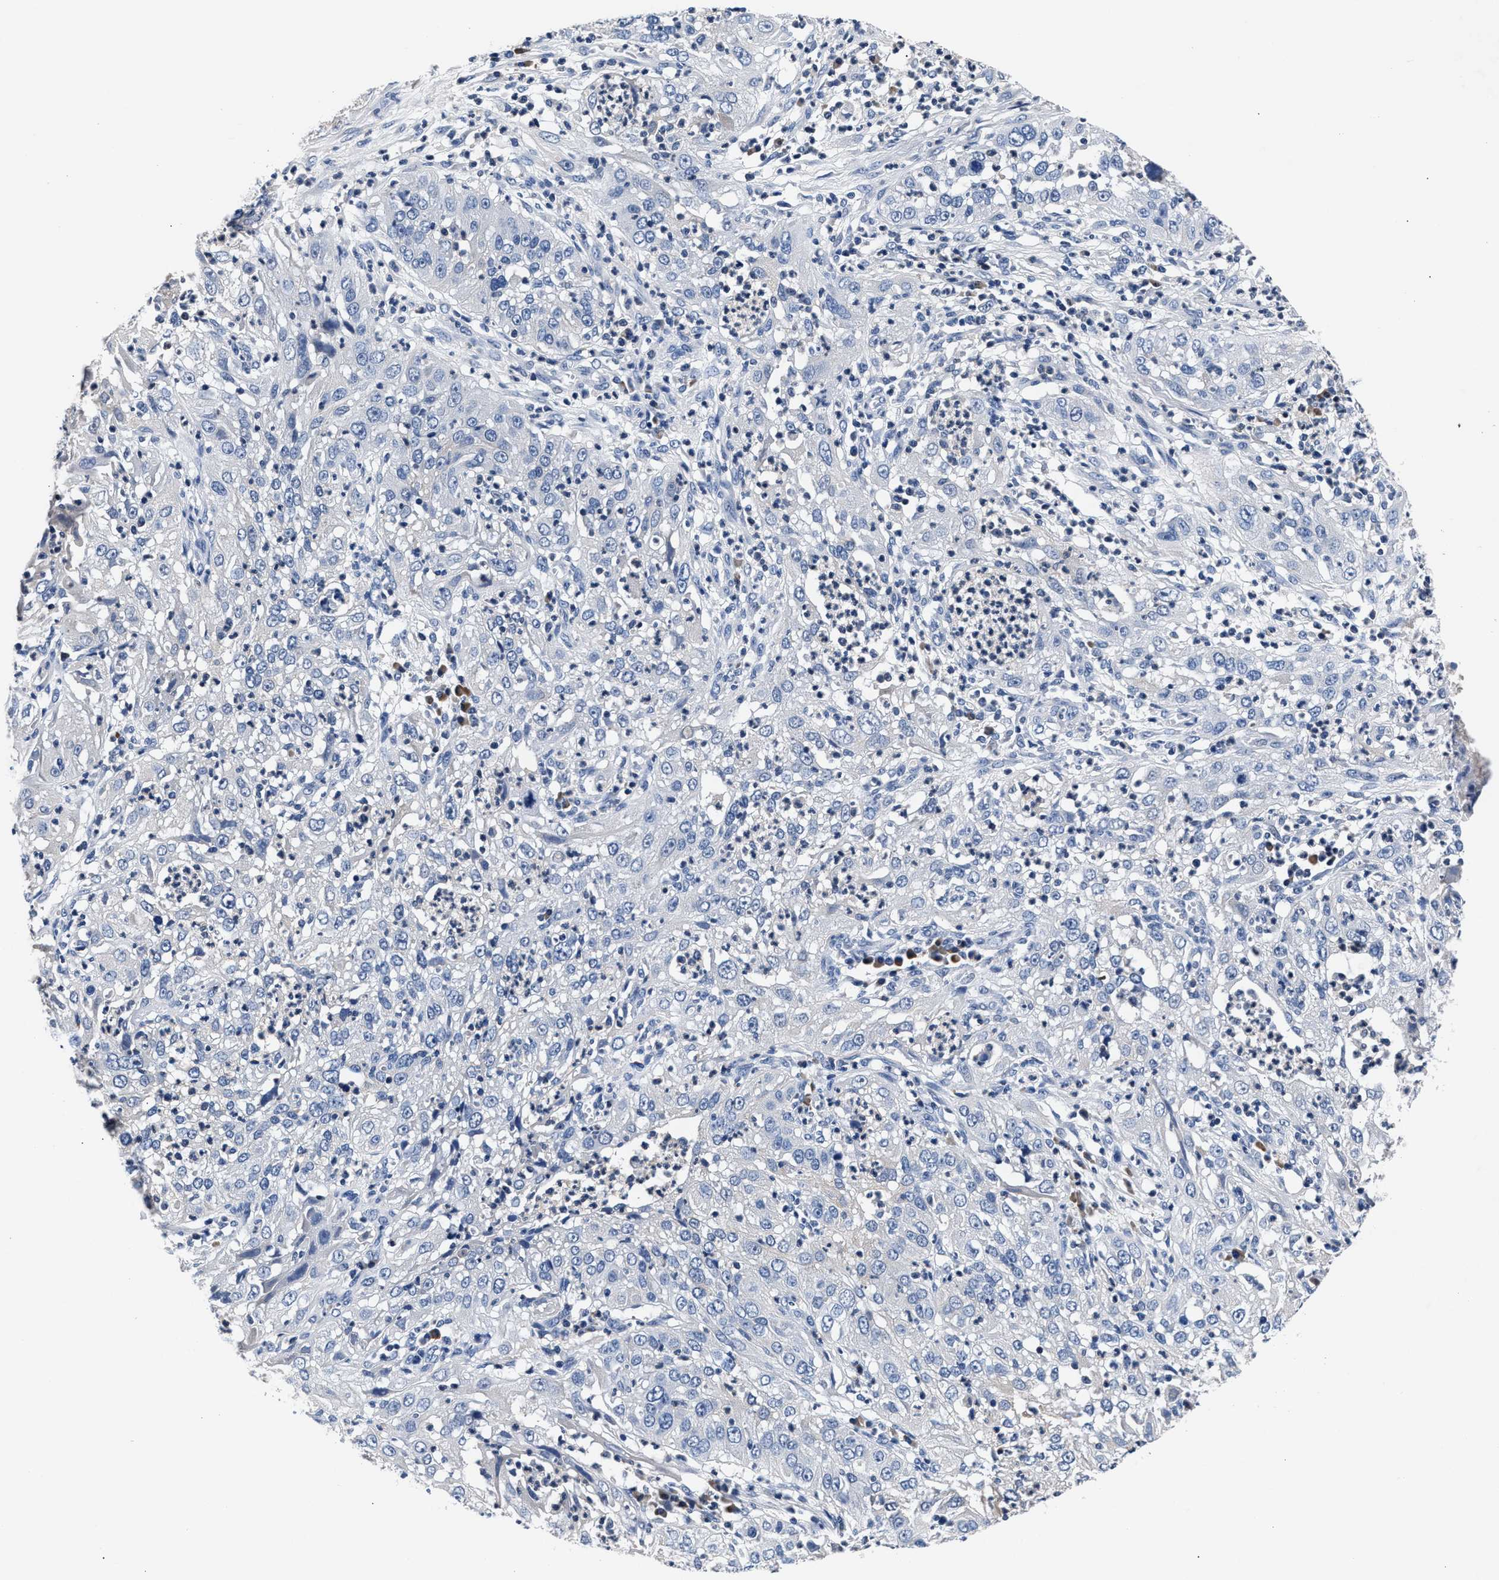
{"staining": {"intensity": "negative", "quantity": "none", "location": "none"}, "tissue": "cervical cancer", "cell_type": "Tumor cells", "image_type": "cancer", "snomed": [{"axis": "morphology", "description": "Squamous cell carcinoma, NOS"}, {"axis": "topography", "description": "Cervix"}], "caption": "A micrograph of human cervical squamous cell carcinoma is negative for staining in tumor cells.", "gene": "PHF24", "patient": {"sex": "female", "age": 32}}